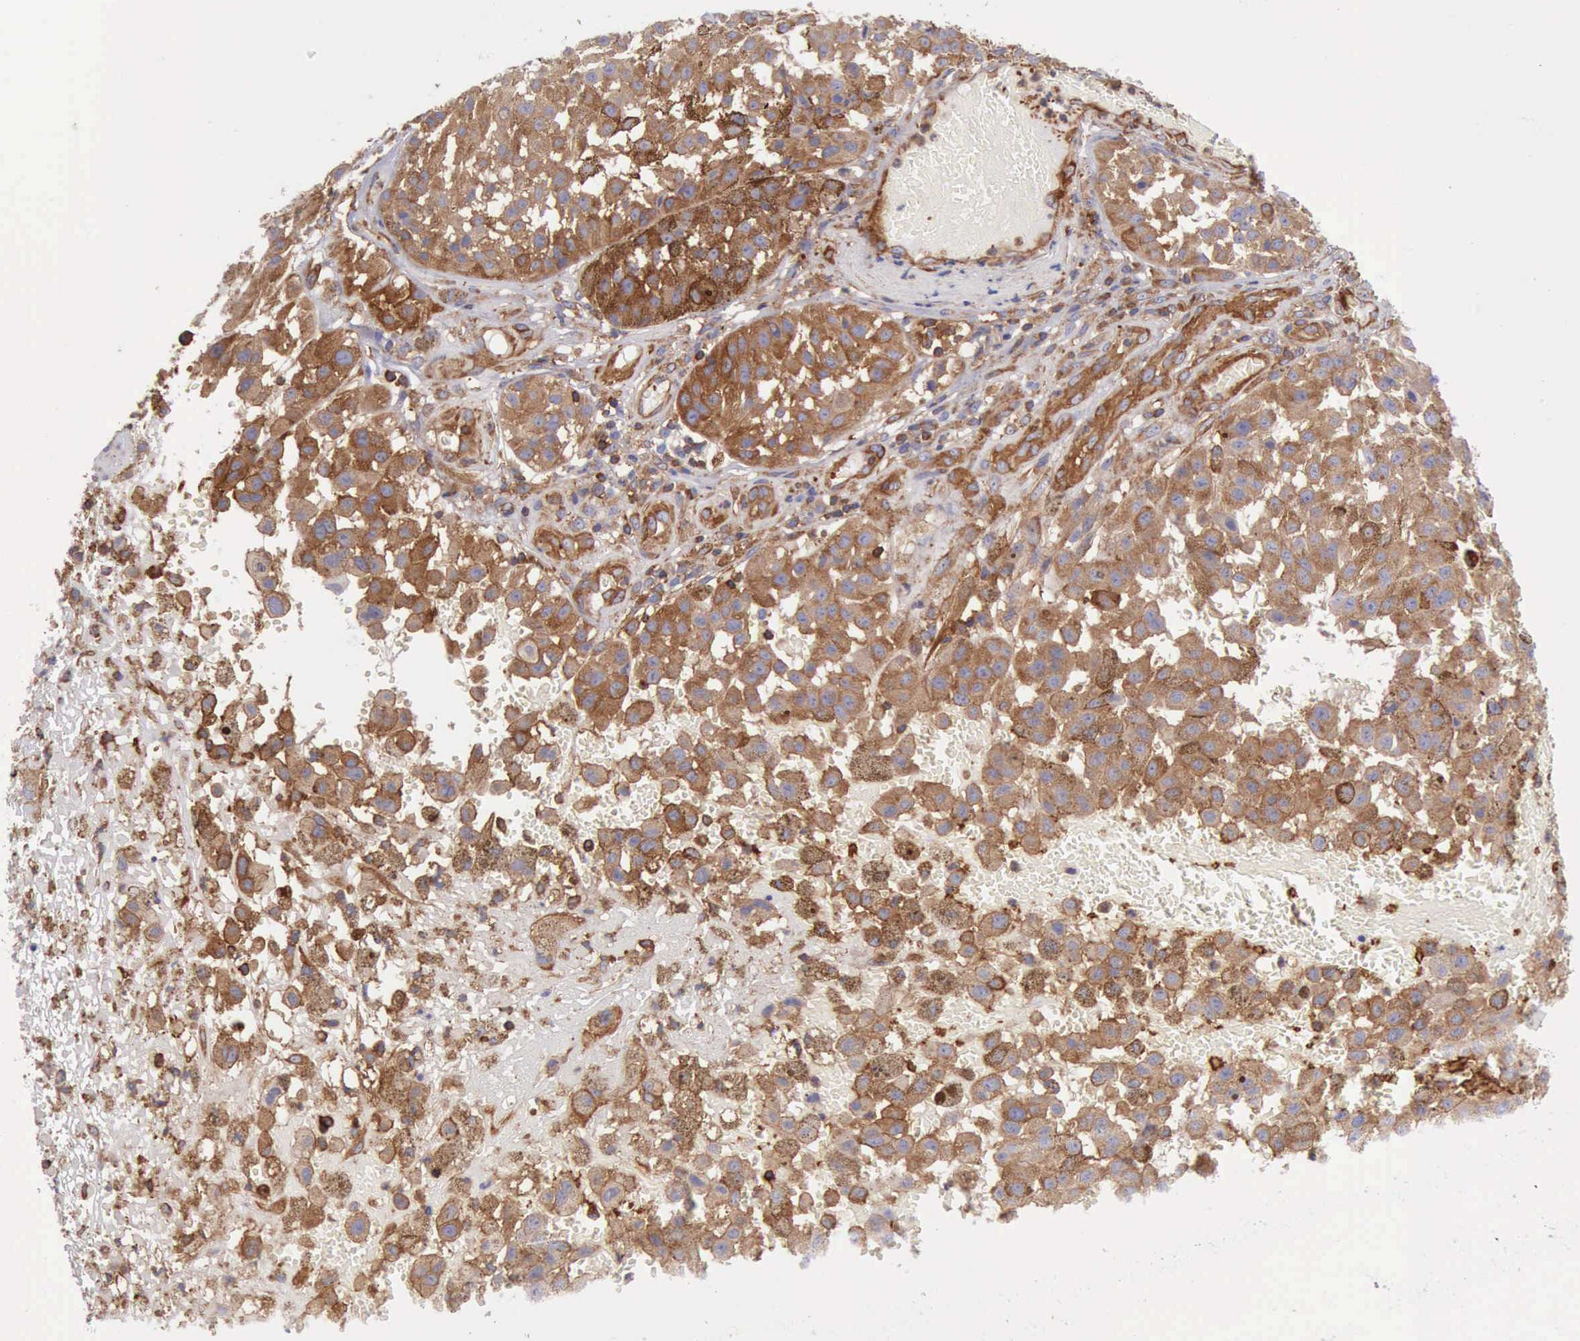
{"staining": {"intensity": "moderate", "quantity": ">75%", "location": "cytoplasmic/membranous"}, "tissue": "melanoma", "cell_type": "Tumor cells", "image_type": "cancer", "snomed": [{"axis": "morphology", "description": "Malignant melanoma, NOS"}, {"axis": "topography", "description": "Skin"}], "caption": "Immunohistochemistry (IHC) photomicrograph of melanoma stained for a protein (brown), which reveals medium levels of moderate cytoplasmic/membranous staining in about >75% of tumor cells.", "gene": "FLNA", "patient": {"sex": "female", "age": 64}}